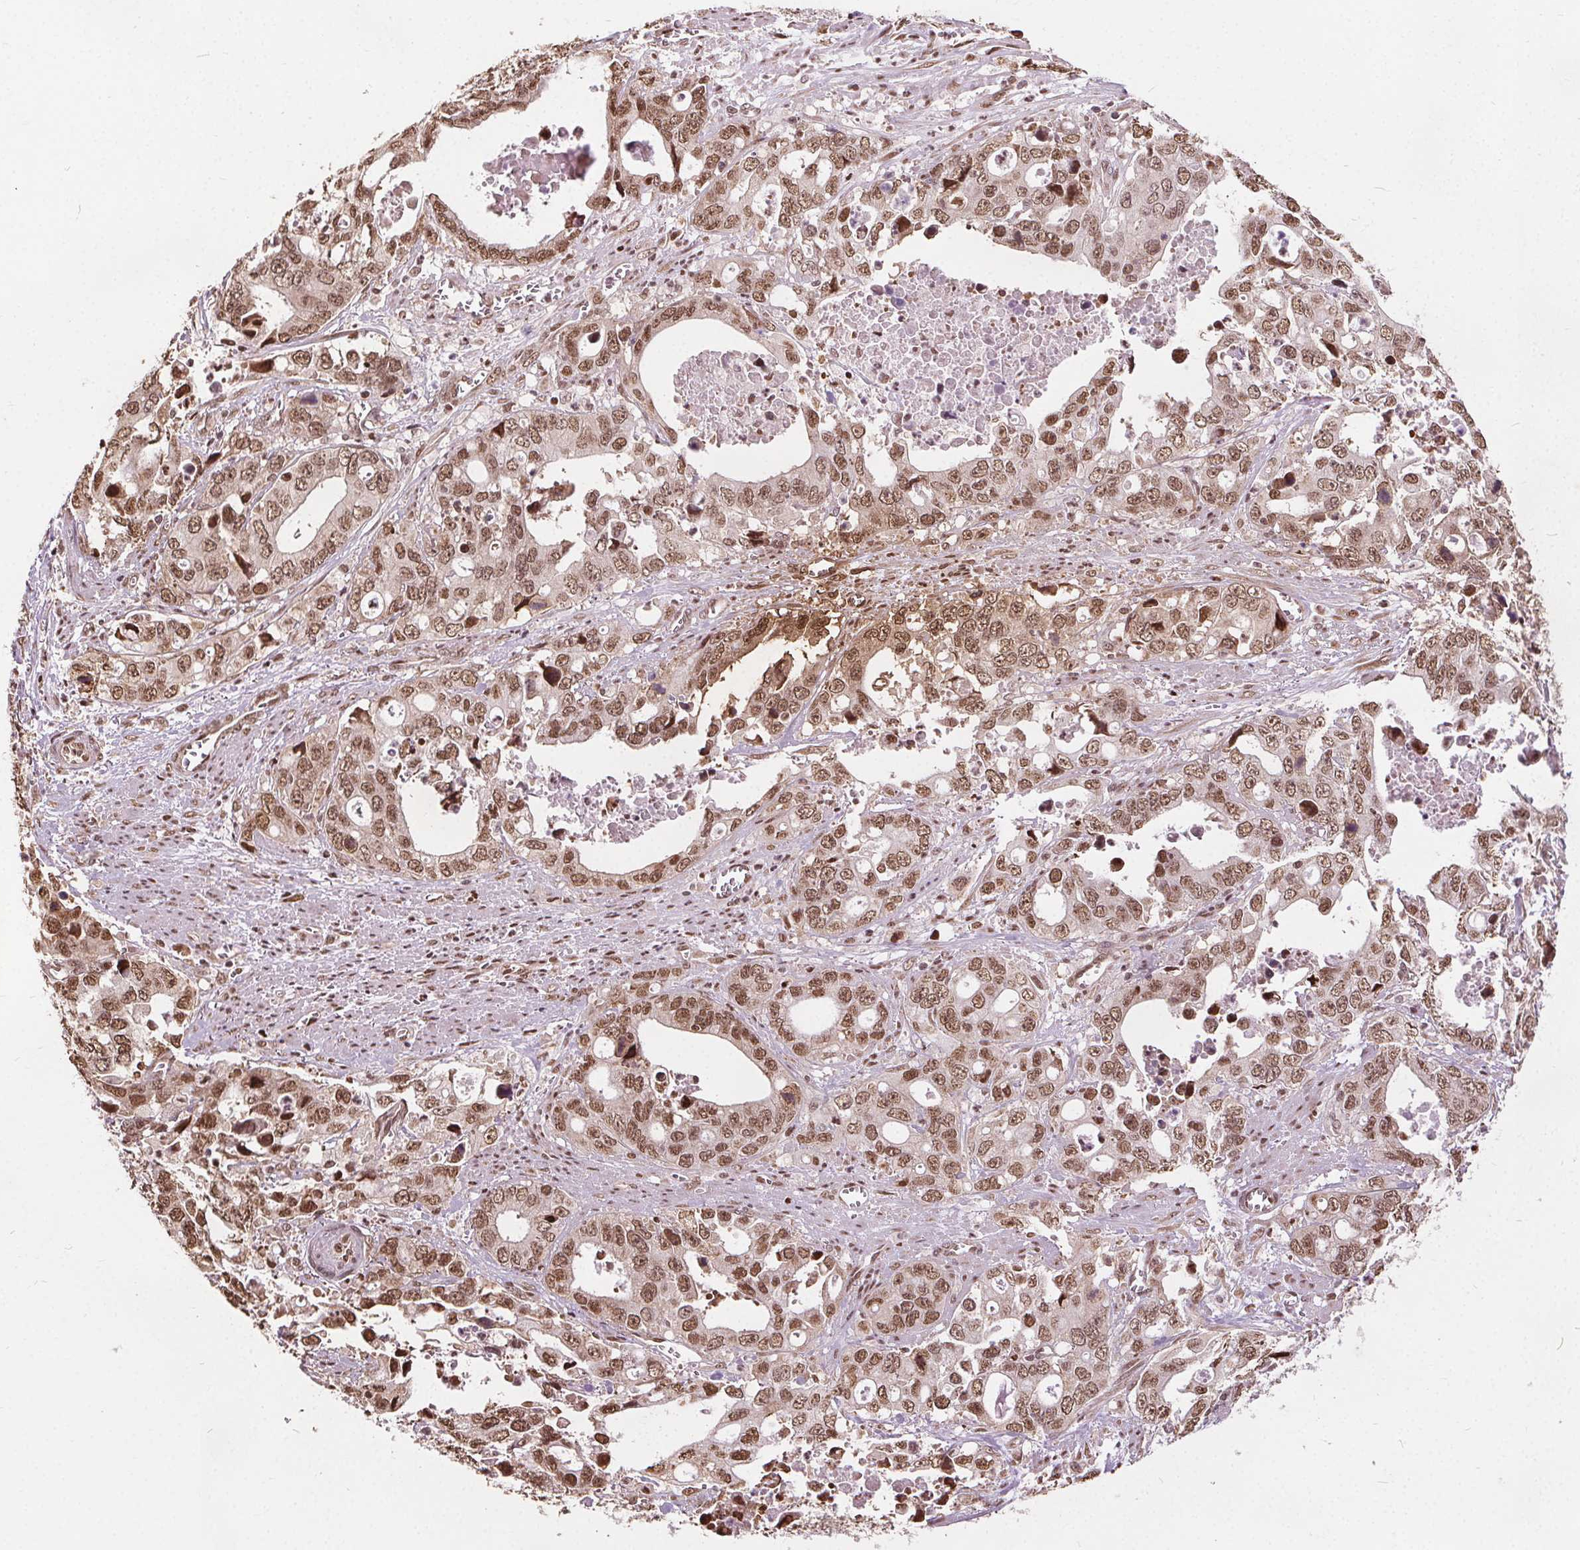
{"staining": {"intensity": "moderate", "quantity": ">75%", "location": "nuclear"}, "tissue": "stomach cancer", "cell_type": "Tumor cells", "image_type": "cancer", "snomed": [{"axis": "morphology", "description": "Adenocarcinoma, NOS"}, {"axis": "topography", "description": "Stomach, upper"}], "caption": "Protein positivity by IHC reveals moderate nuclear staining in about >75% of tumor cells in stomach cancer (adenocarcinoma).", "gene": "ISLR2", "patient": {"sex": "male", "age": 74}}